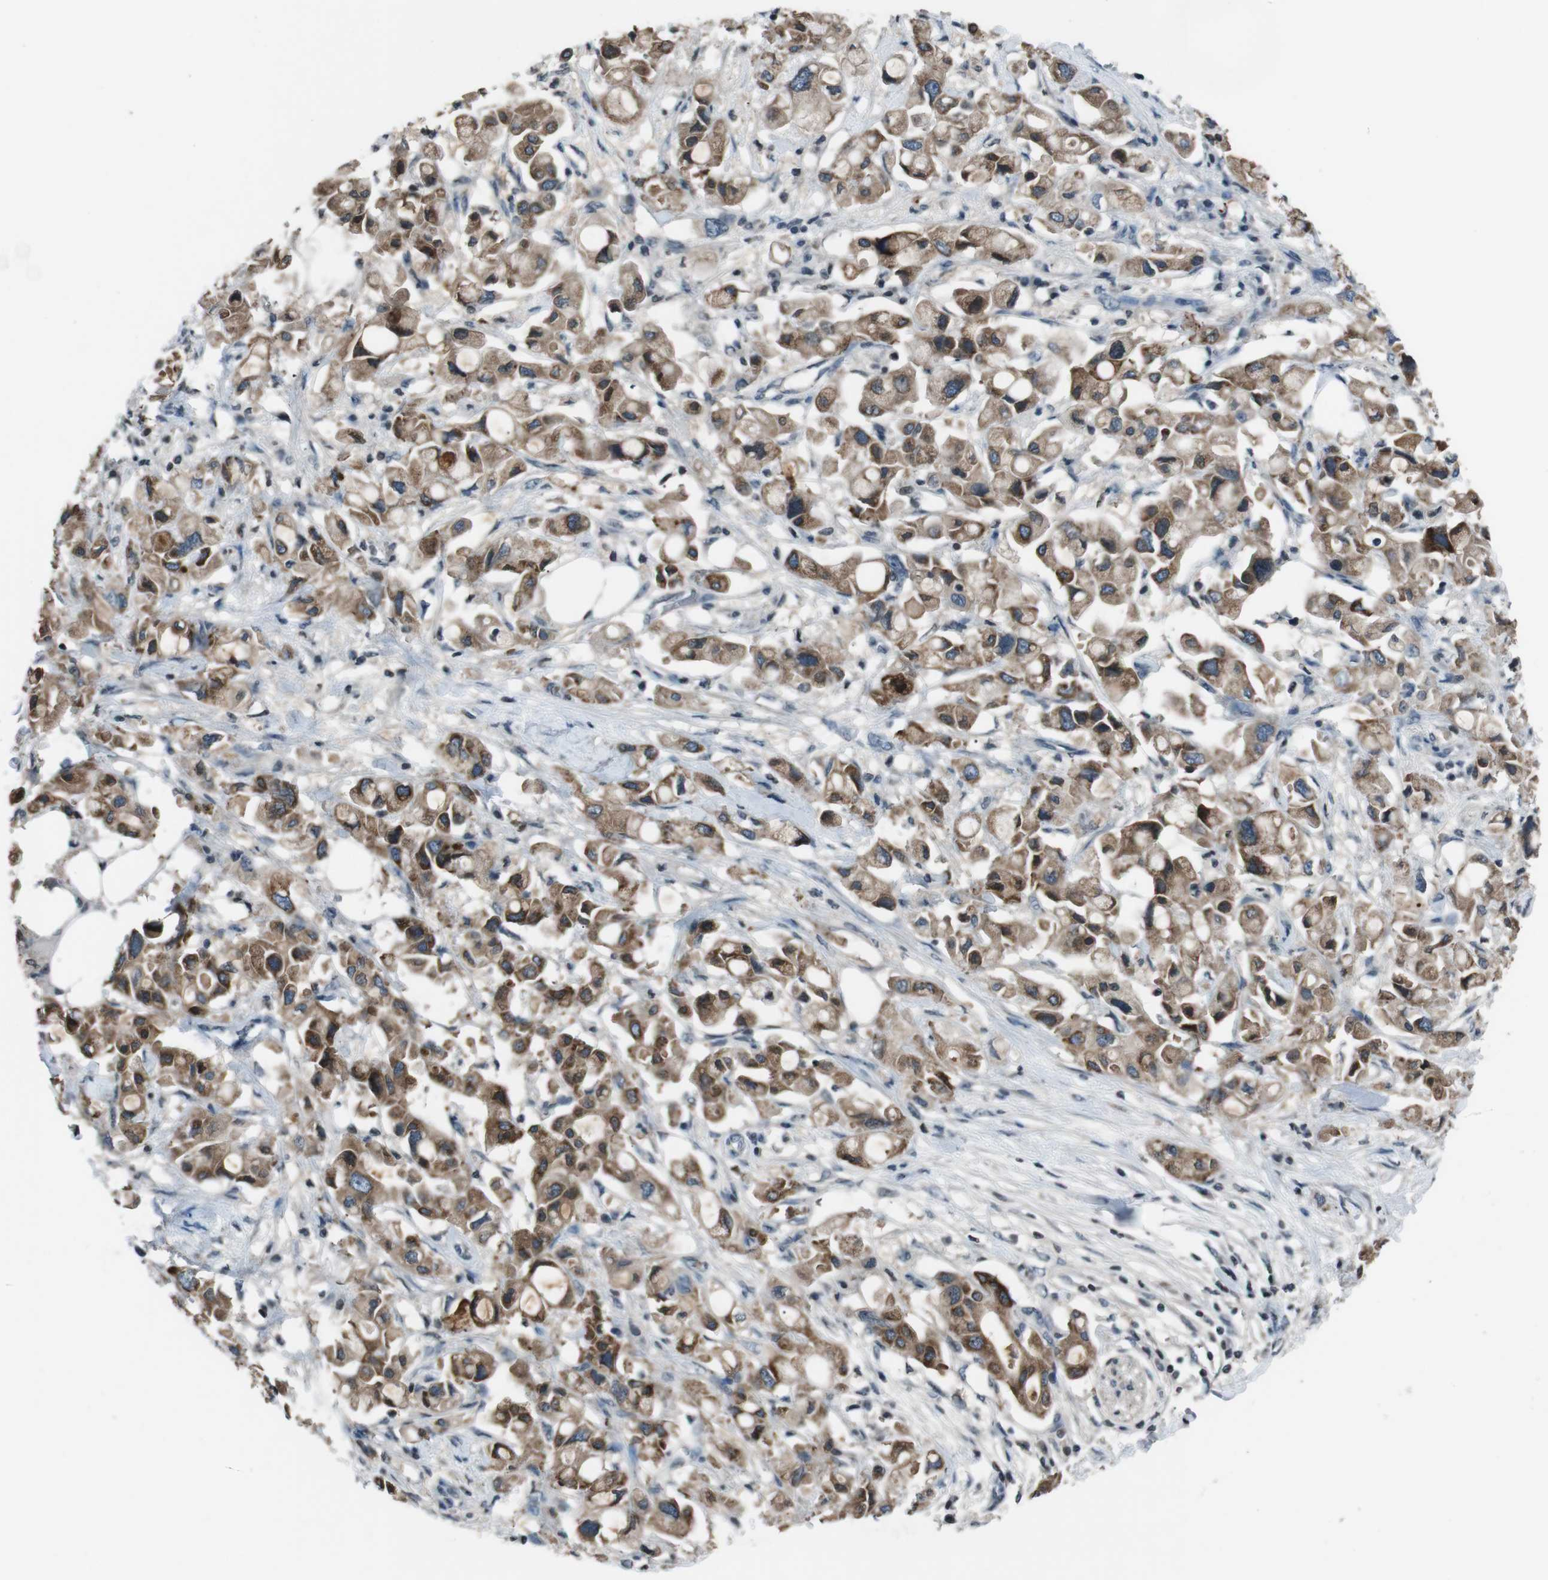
{"staining": {"intensity": "moderate", "quantity": ">75%", "location": "cytoplasmic/membranous"}, "tissue": "pancreatic cancer", "cell_type": "Tumor cells", "image_type": "cancer", "snomed": [{"axis": "morphology", "description": "Adenocarcinoma, NOS"}, {"axis": "topography", "description": "Pancreas"}], "caption": "Immunohistochemistry of human pancreatic cancer shows medium levels of moderate cytoplasmic/membranous expression in about >75% of tumor cells.", "gene": "UGT1A6", "patient": {"sex": "female", "age": 56}}